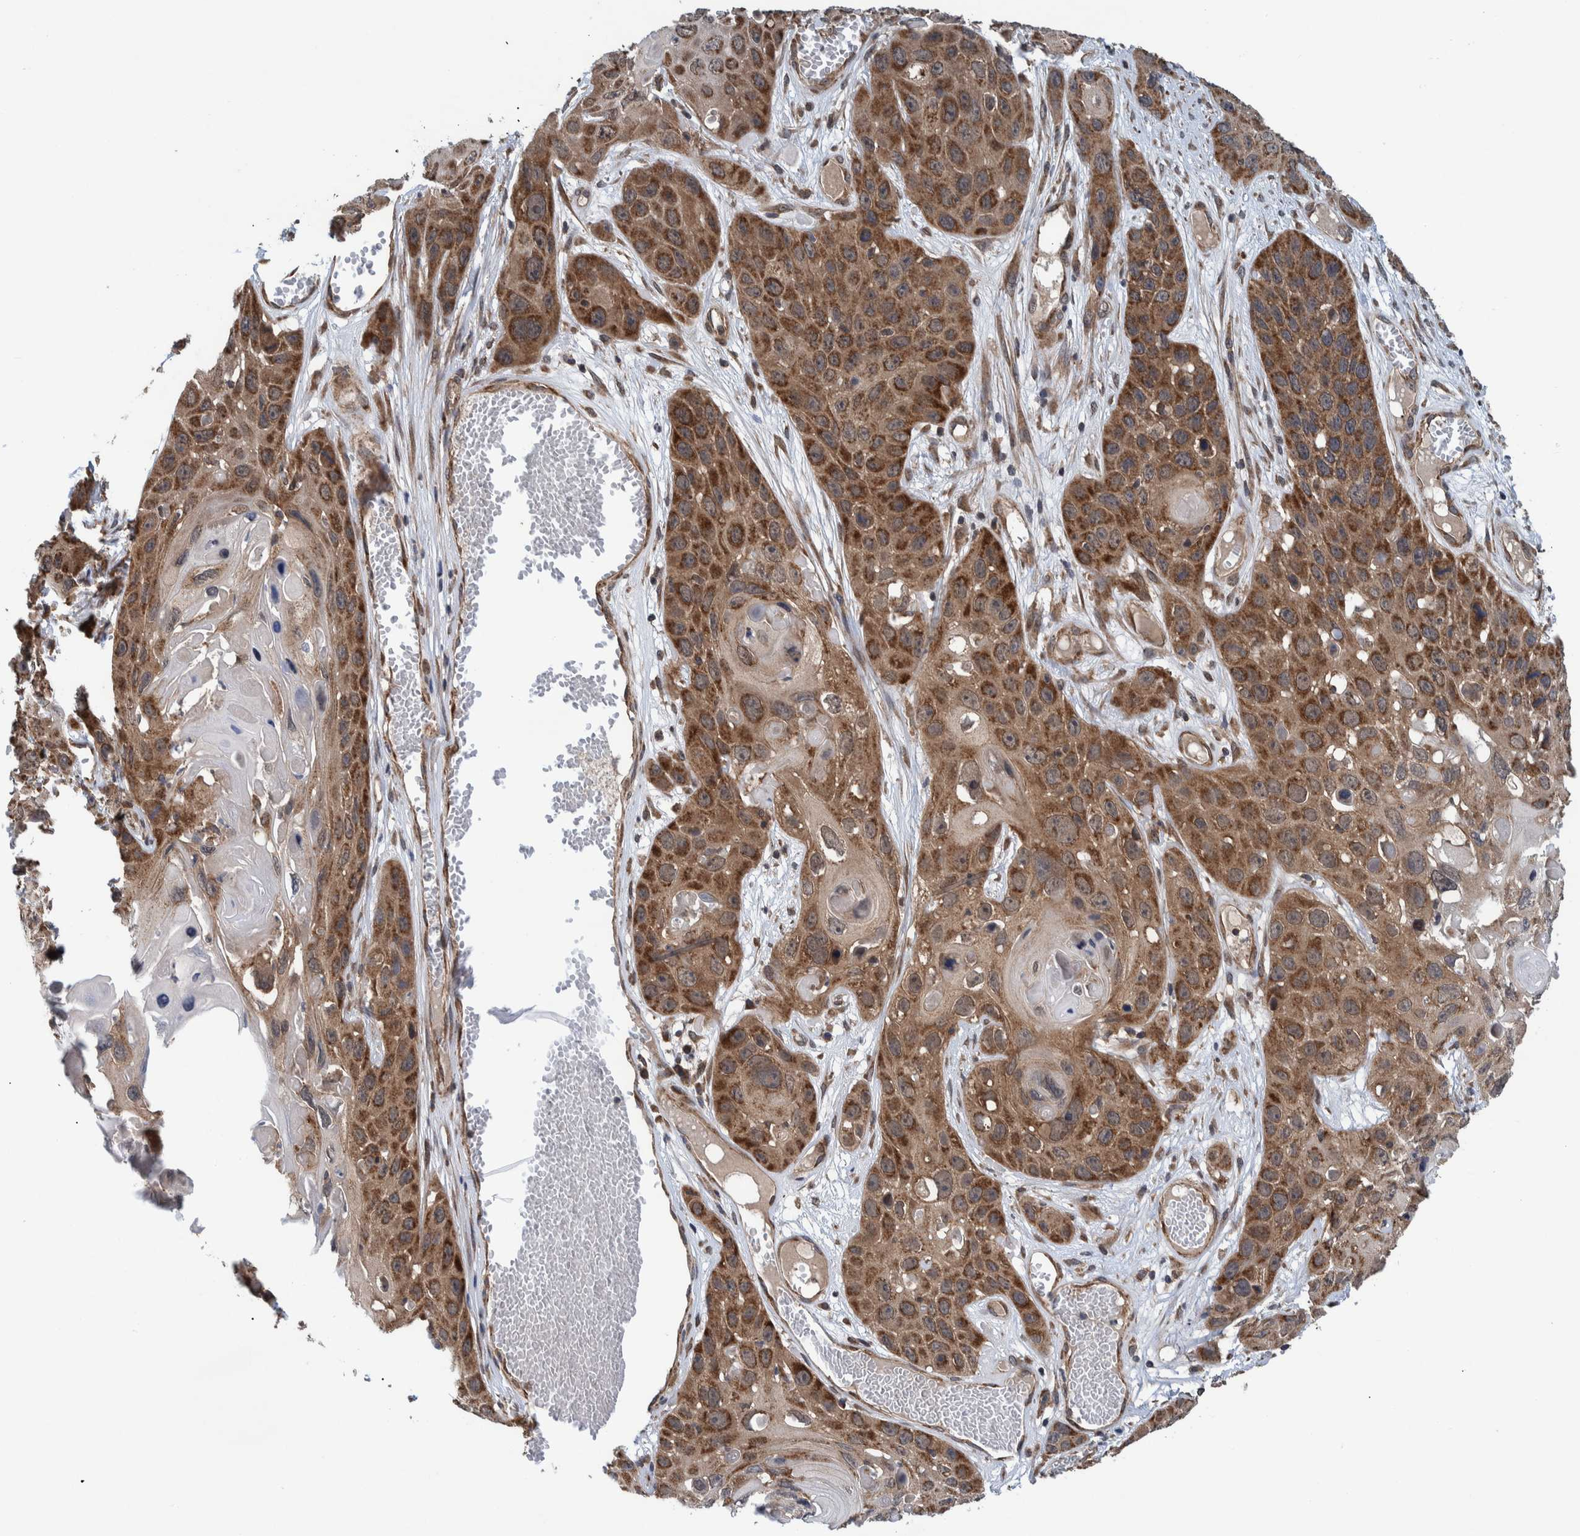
{"staining": {"intensity": "moderate", "quantity": ">75%", "location": "cytoplasmic/membranous"}, "tissue": "skin cancer", "cell_type": "Tumor cells", "image_type": "cancer", "snomed": [{"axis": "morphology", "description": "Squamous cell carcinoma, NOS"}, {"axis": "topography", "description": "Skin"}], "caption": "Protein staining by IHC shows moderate cytoplasmic/membranous positivity in about >75% of tumor cells in skin cancer (squamous cell carcinoma).", "gene": "MRPS7", "patient": {"sex": "male", "age": 55}}